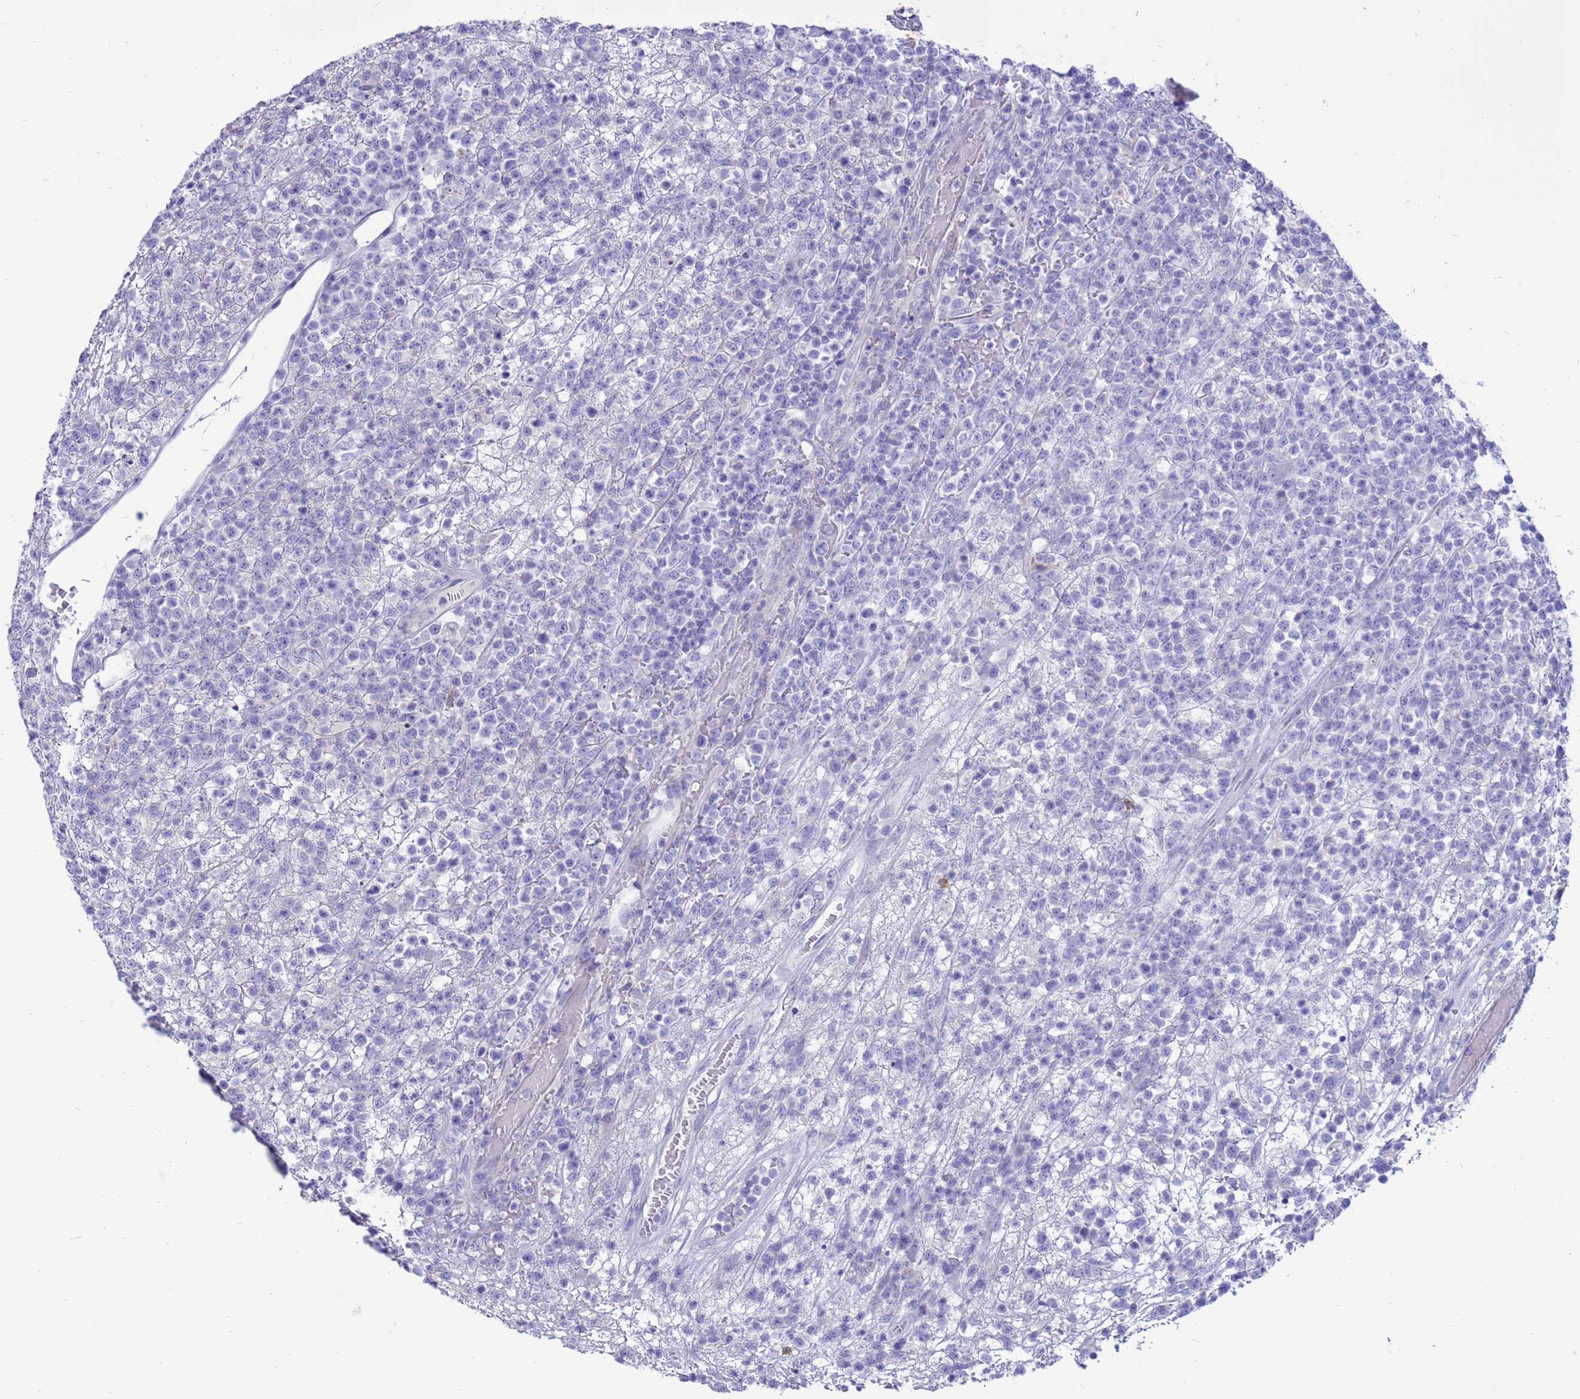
{"staining": {"intensity": "negative", "quantity": "none", "location": "none"}, "tissue": "lymphoma", "cell_type": "Tumor cells", "image_type": "cancer", "snomed": [{"axis": "morphology", "description": "Malignant lymphoma, non-Hodgkin's type, High grade"}, {"axis": "topography", "description": "Colon"}], "caption": "High power microscopy micrograph of an immunohistochemistry image of lymphoma, revealing no significant positivity in tumor cells.", "gene": "PDE10A", "patient": {"sex": "female", "age": 53}}